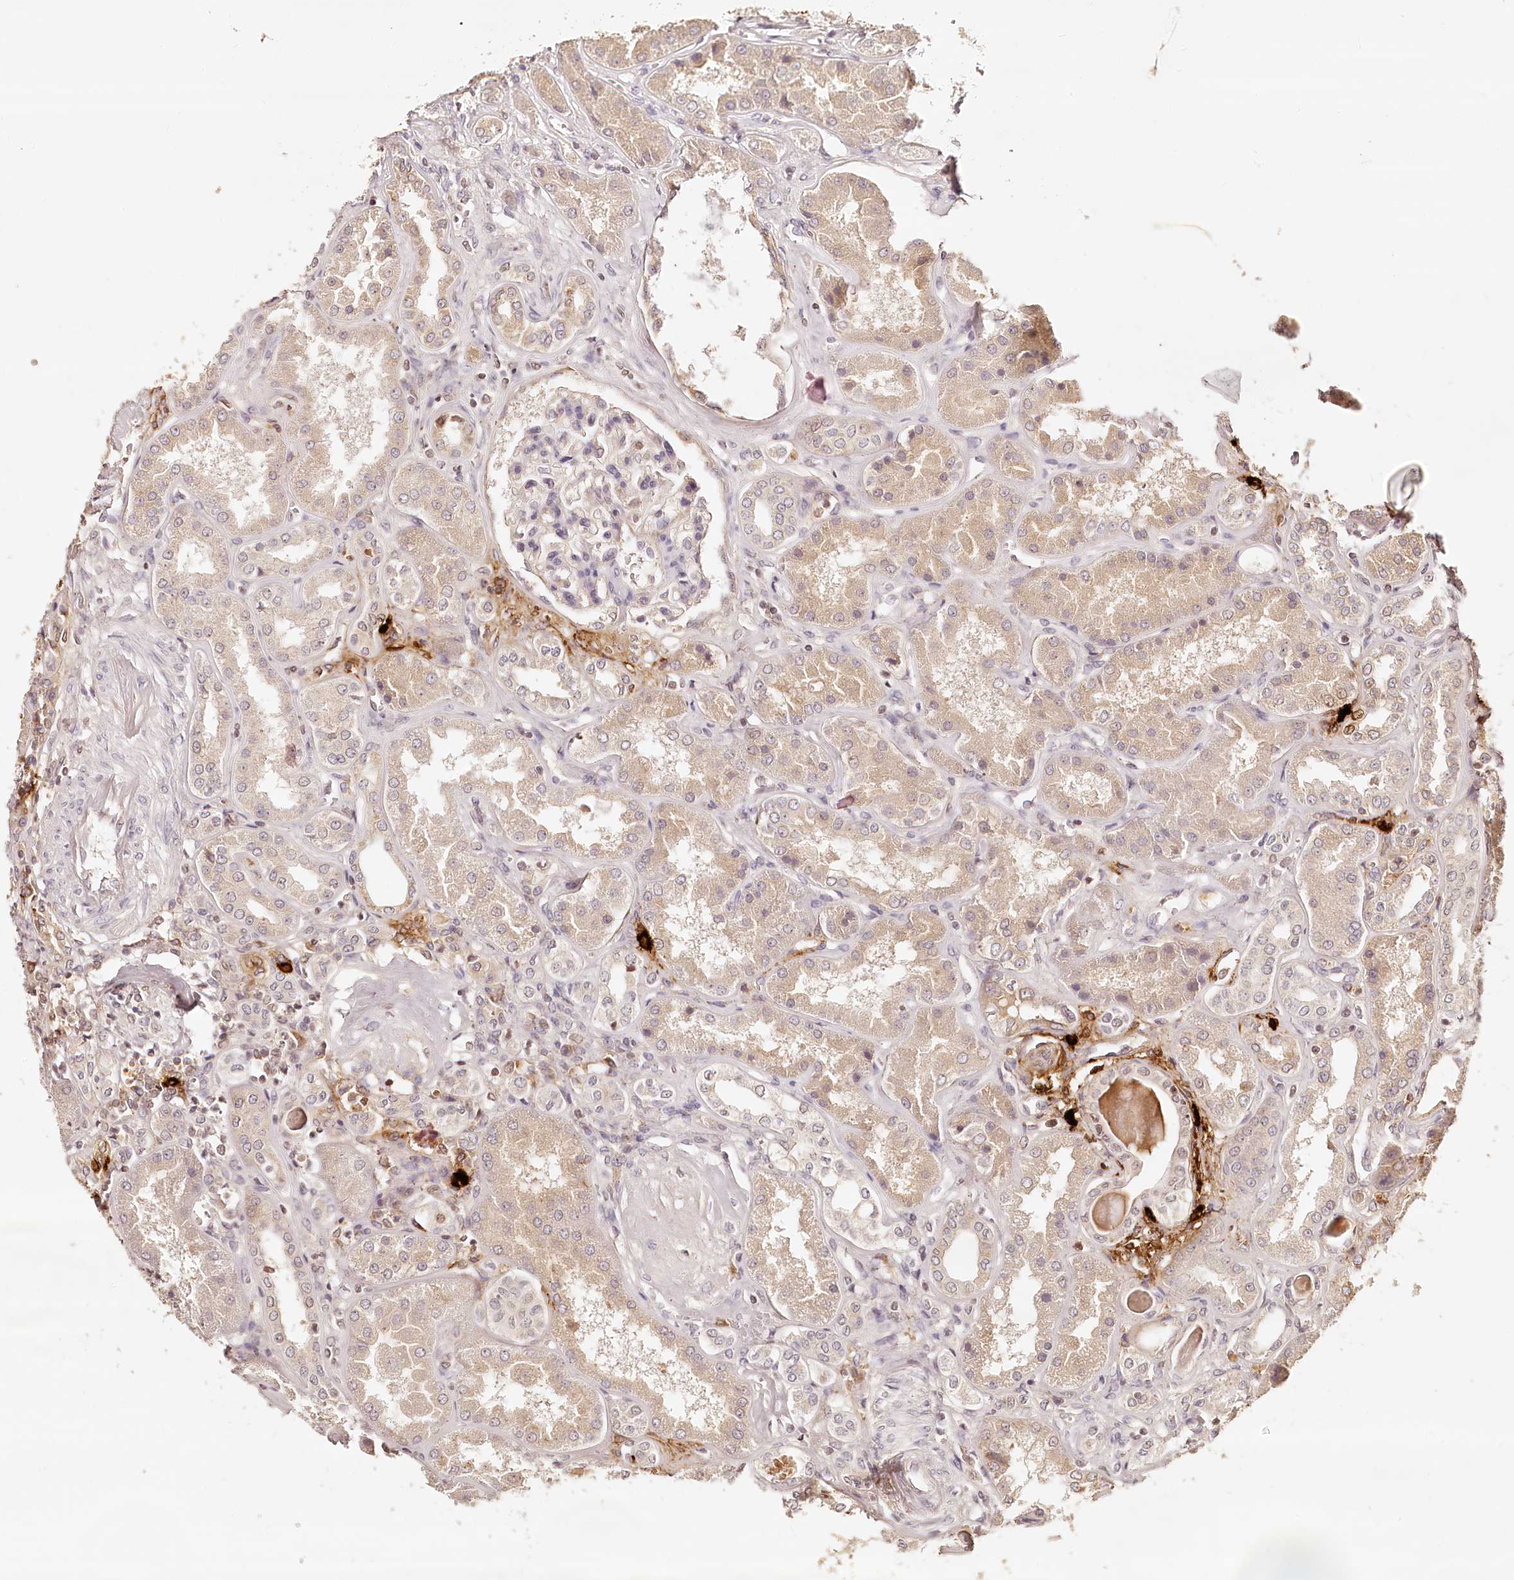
{"staining": {"intensity": "moderate", "quantity": "<25%", "location": "cytoplasmic/membranous,nuclear"}, "tissue": "kidney", "cell_type": "Cells in glomeruli", "image_type": "normal", "snomed": [{"axis": "morphology", "description": "Normal tissue, NOS"}, {"axis": "topography", "description": "Kidney"}], "caption": "Normal kidney shows moderate cytoplasmic/membranous,nuclear positivity in approximately <25% of cells in glomeruli (DAB (3,3'-diaminobenzidine) = brown stain, brightfield microscopy at high magnification)..", "gene": "SYNGR1", "patient": {"sex": "female", "age": 56}}